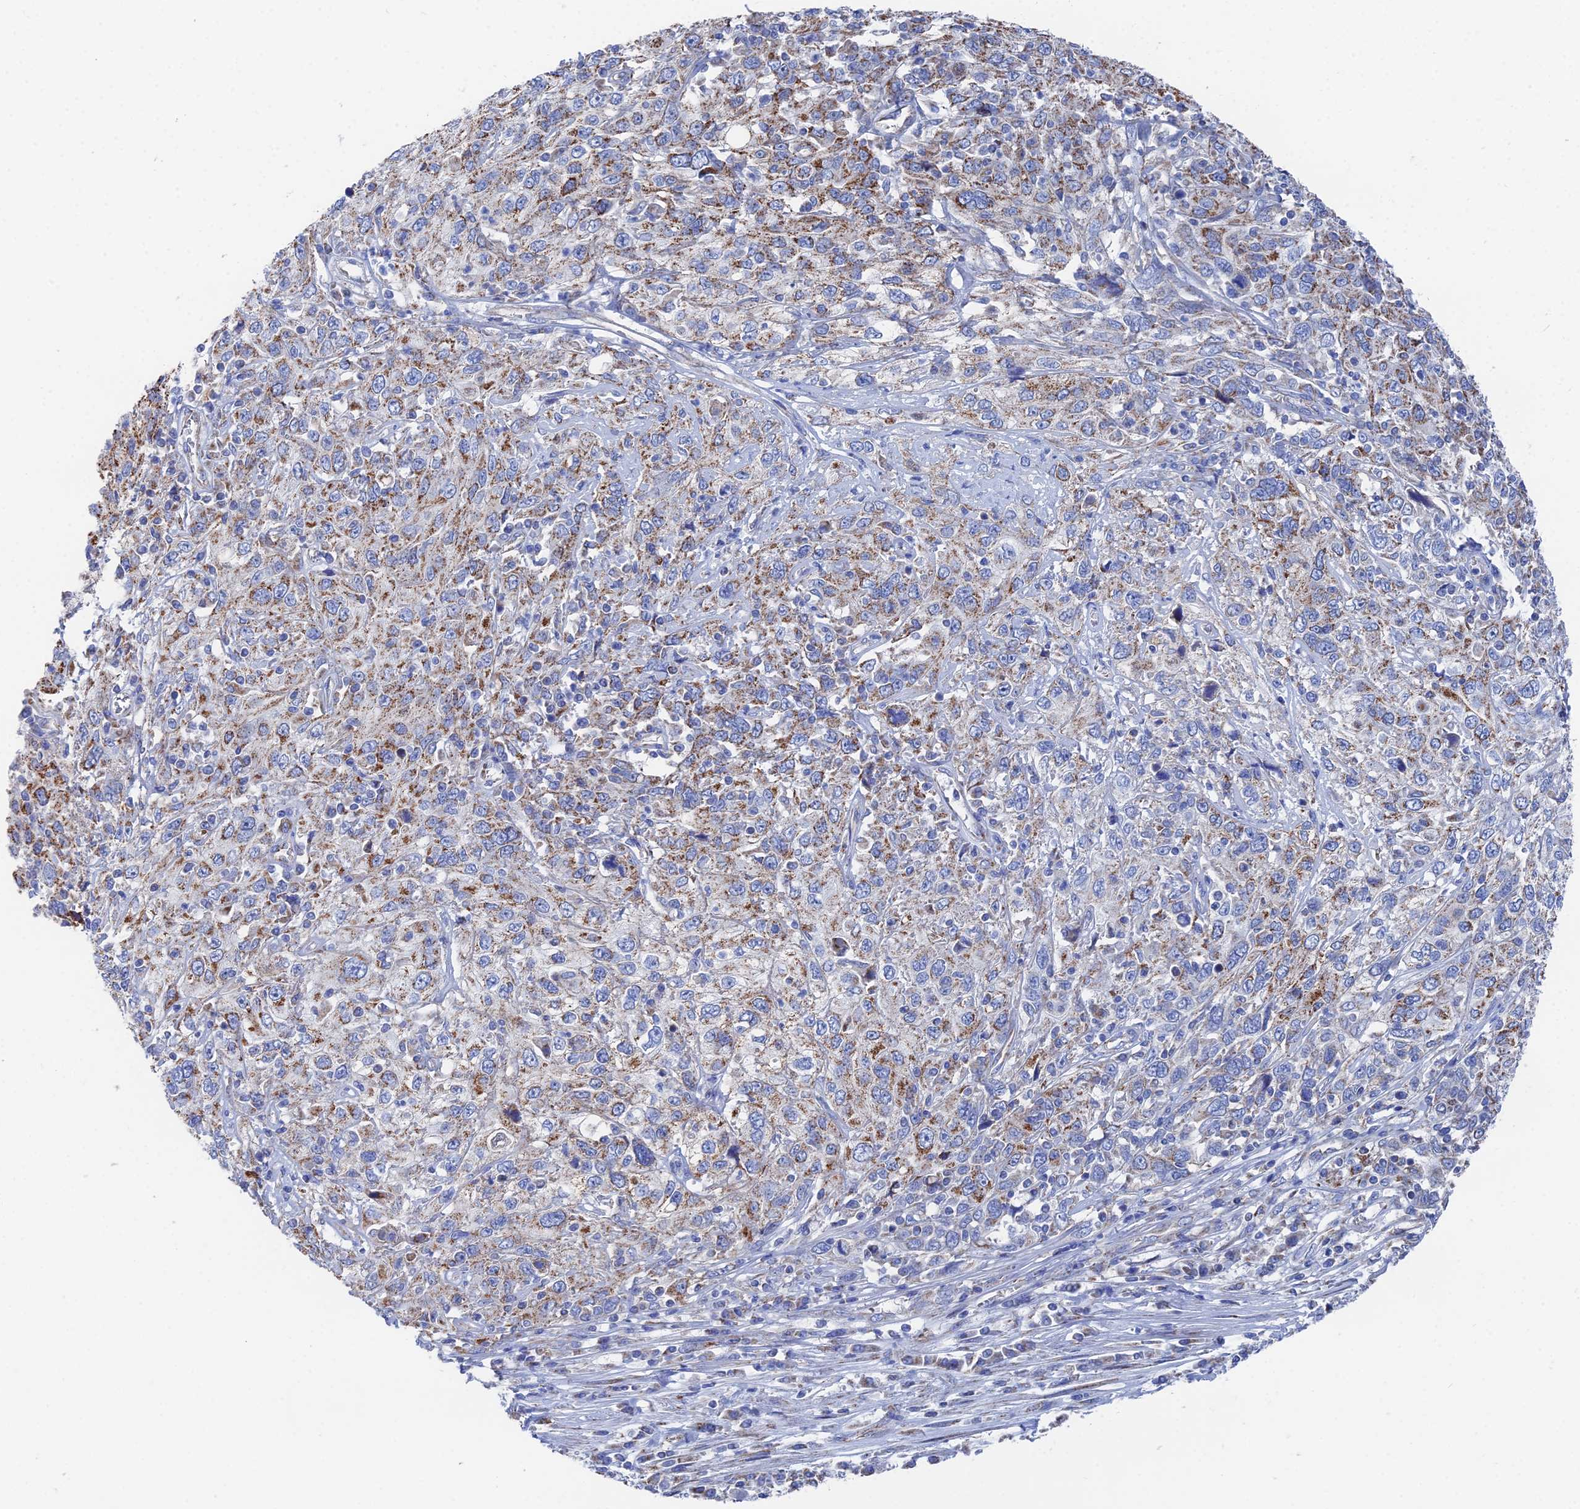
{"staining": {"intensity": "moderate", "quantity": "25%-75%", "location": "cytoplasmic/membranous"}, "tissue": "cervical cancer", "cell_type": "Tumor cells", "image_type": "cancer", "snomed": [{"axis": "morphology", "description": "Squamous cell carcinoma, NOS"}, {"axis": "topography", "description": "Cervix"}], "caption": "Protein expression analysis of cervical cancer (squamous cell carcinoma) exhibits moderate cytoplasmic/membranous staining in about 25%-75% of tumor cells.", "gene": "IFT80", "patient": {"sex": "female", "age": 46}}